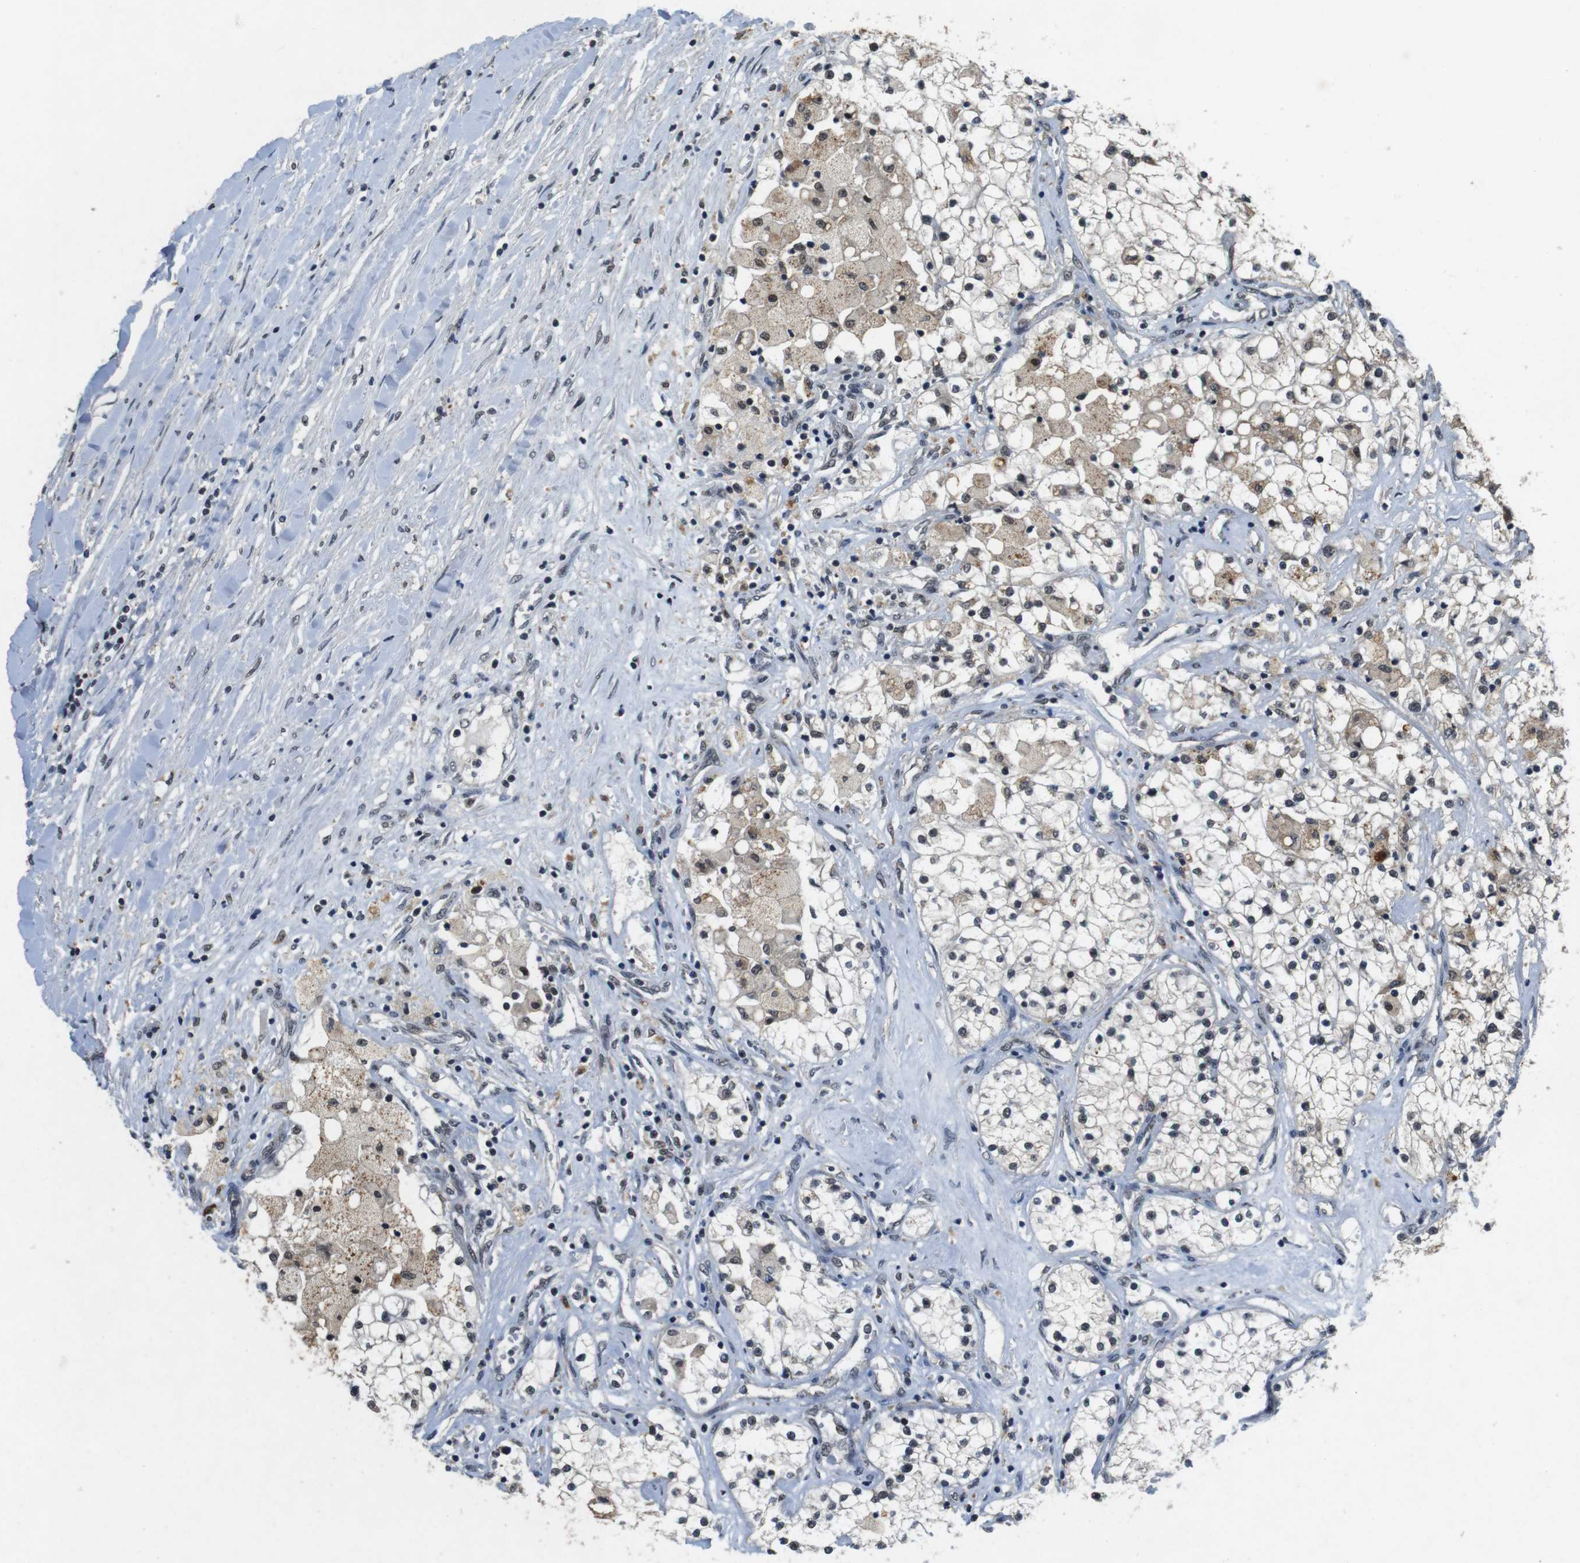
{"staining": {"intensity": "weak", "quantity": "25%-75%", "location": "cytoplasmic/membranous"}, "tissue": "renal cancer", "cell_type": "Tumor cells", "image_type": "cancer", "snomed": [{"axis": "morphology", "description": "Adenocarcinoma, NOS"}, {"axis": "topography", "description": "Kidney"}], "caption": "This image displays immunohistochemistry (IHC) staining of renal cancer, with low weak cytoplasmic/membranous expression in about 25%-75% of tumor cells.", "gene": "USP7", "patient": {"sex": "male", "age": 68}}